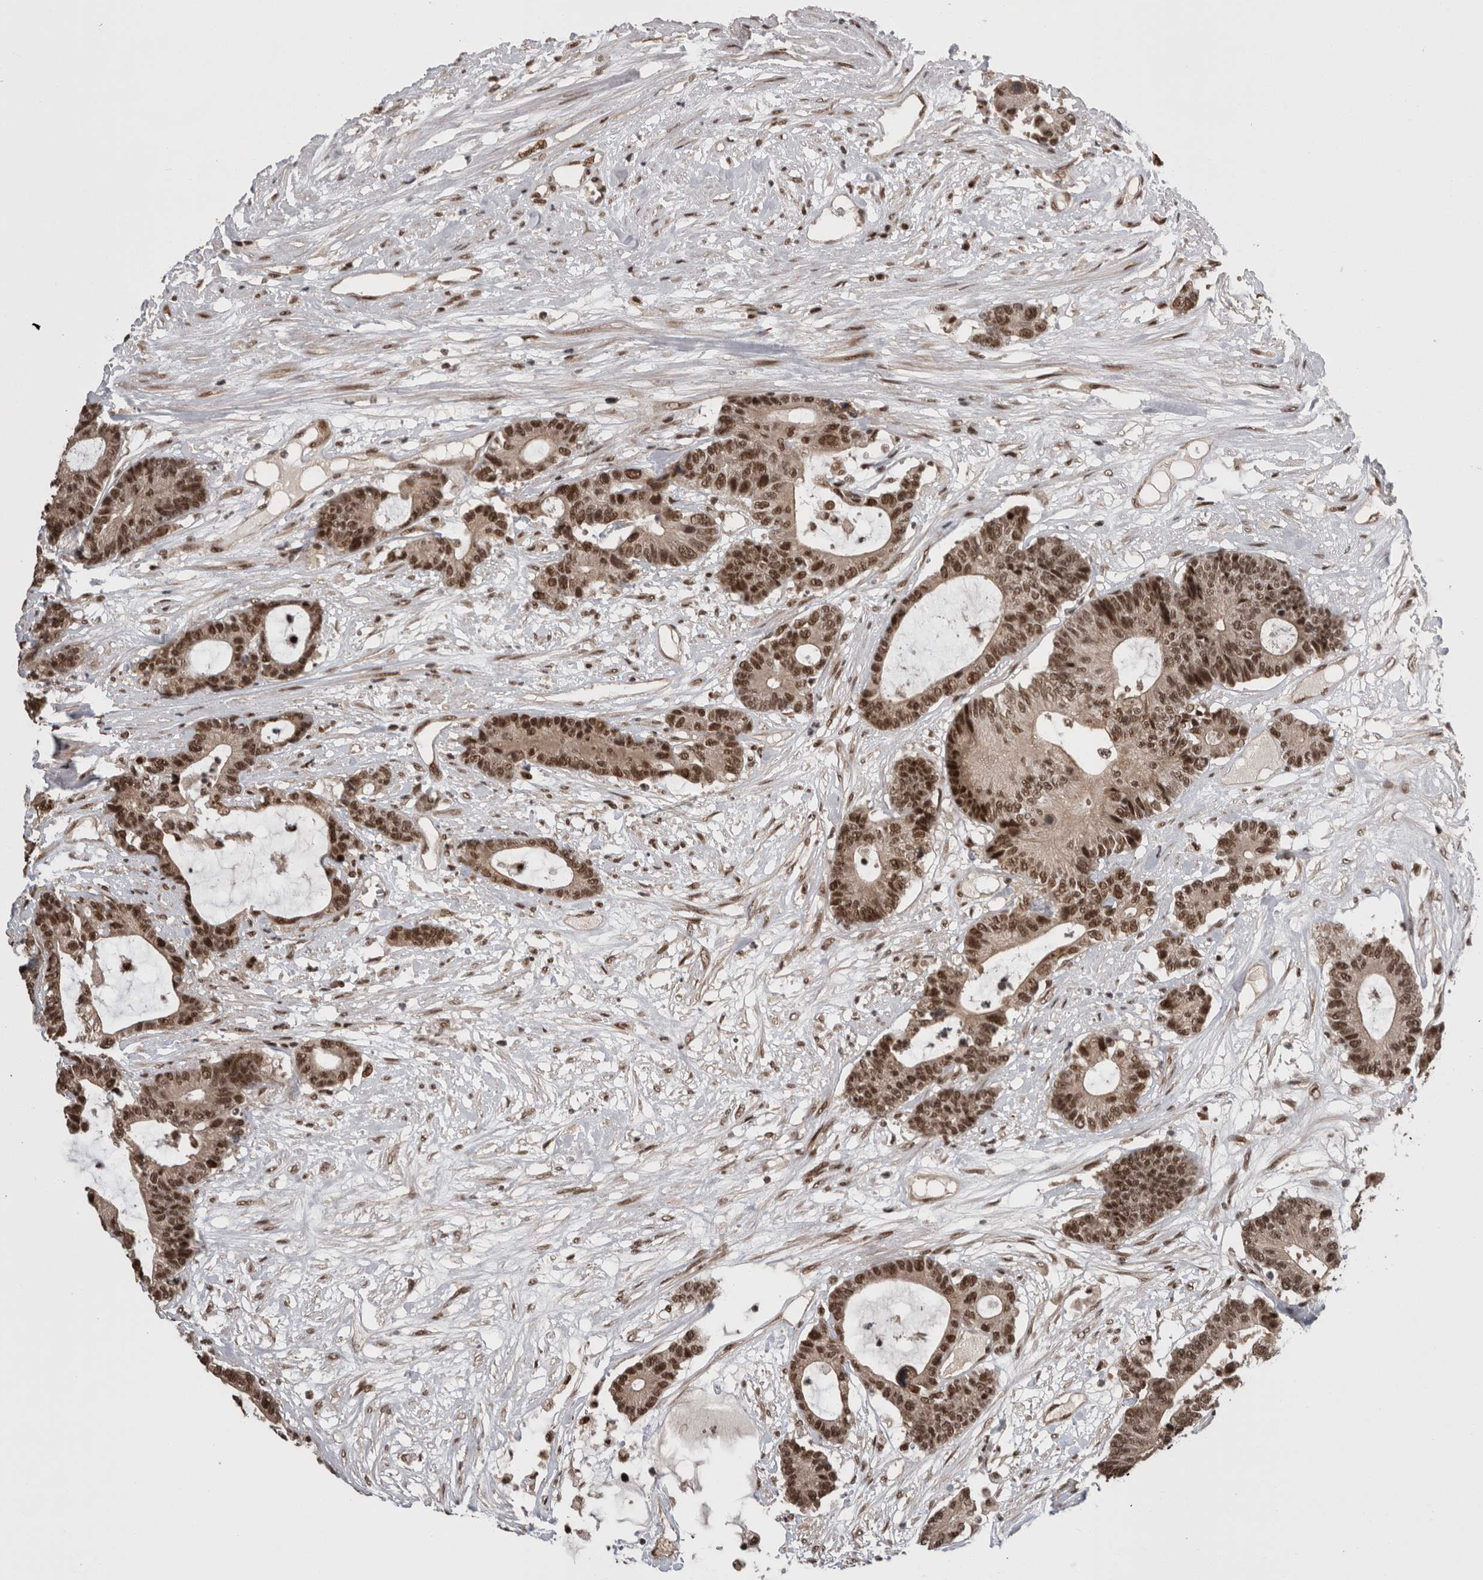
{"staining": {"intensity": "moderate", "quantity": ">75%", "location": "nuclear"}, "tissue": "colorectal cancer", "cell_type": "Tumor cells", "image_type": "cancer", "snomed": [{"axis": "morphology", "description": "Adenocarcinoma, NOS"}, {"axis": "topography", "description": "Colon"}], "caption": "High-magnification brightfield microscopy of colorectal cancer stained with DAB (brown) and counterstained with hematoxylin (blue). tumor cells exhibit moderate nuclear positivity is seen in approximately>75% of cells.", "gene": "CPSF2", "patient": {"sex": "female", "age": 84}}